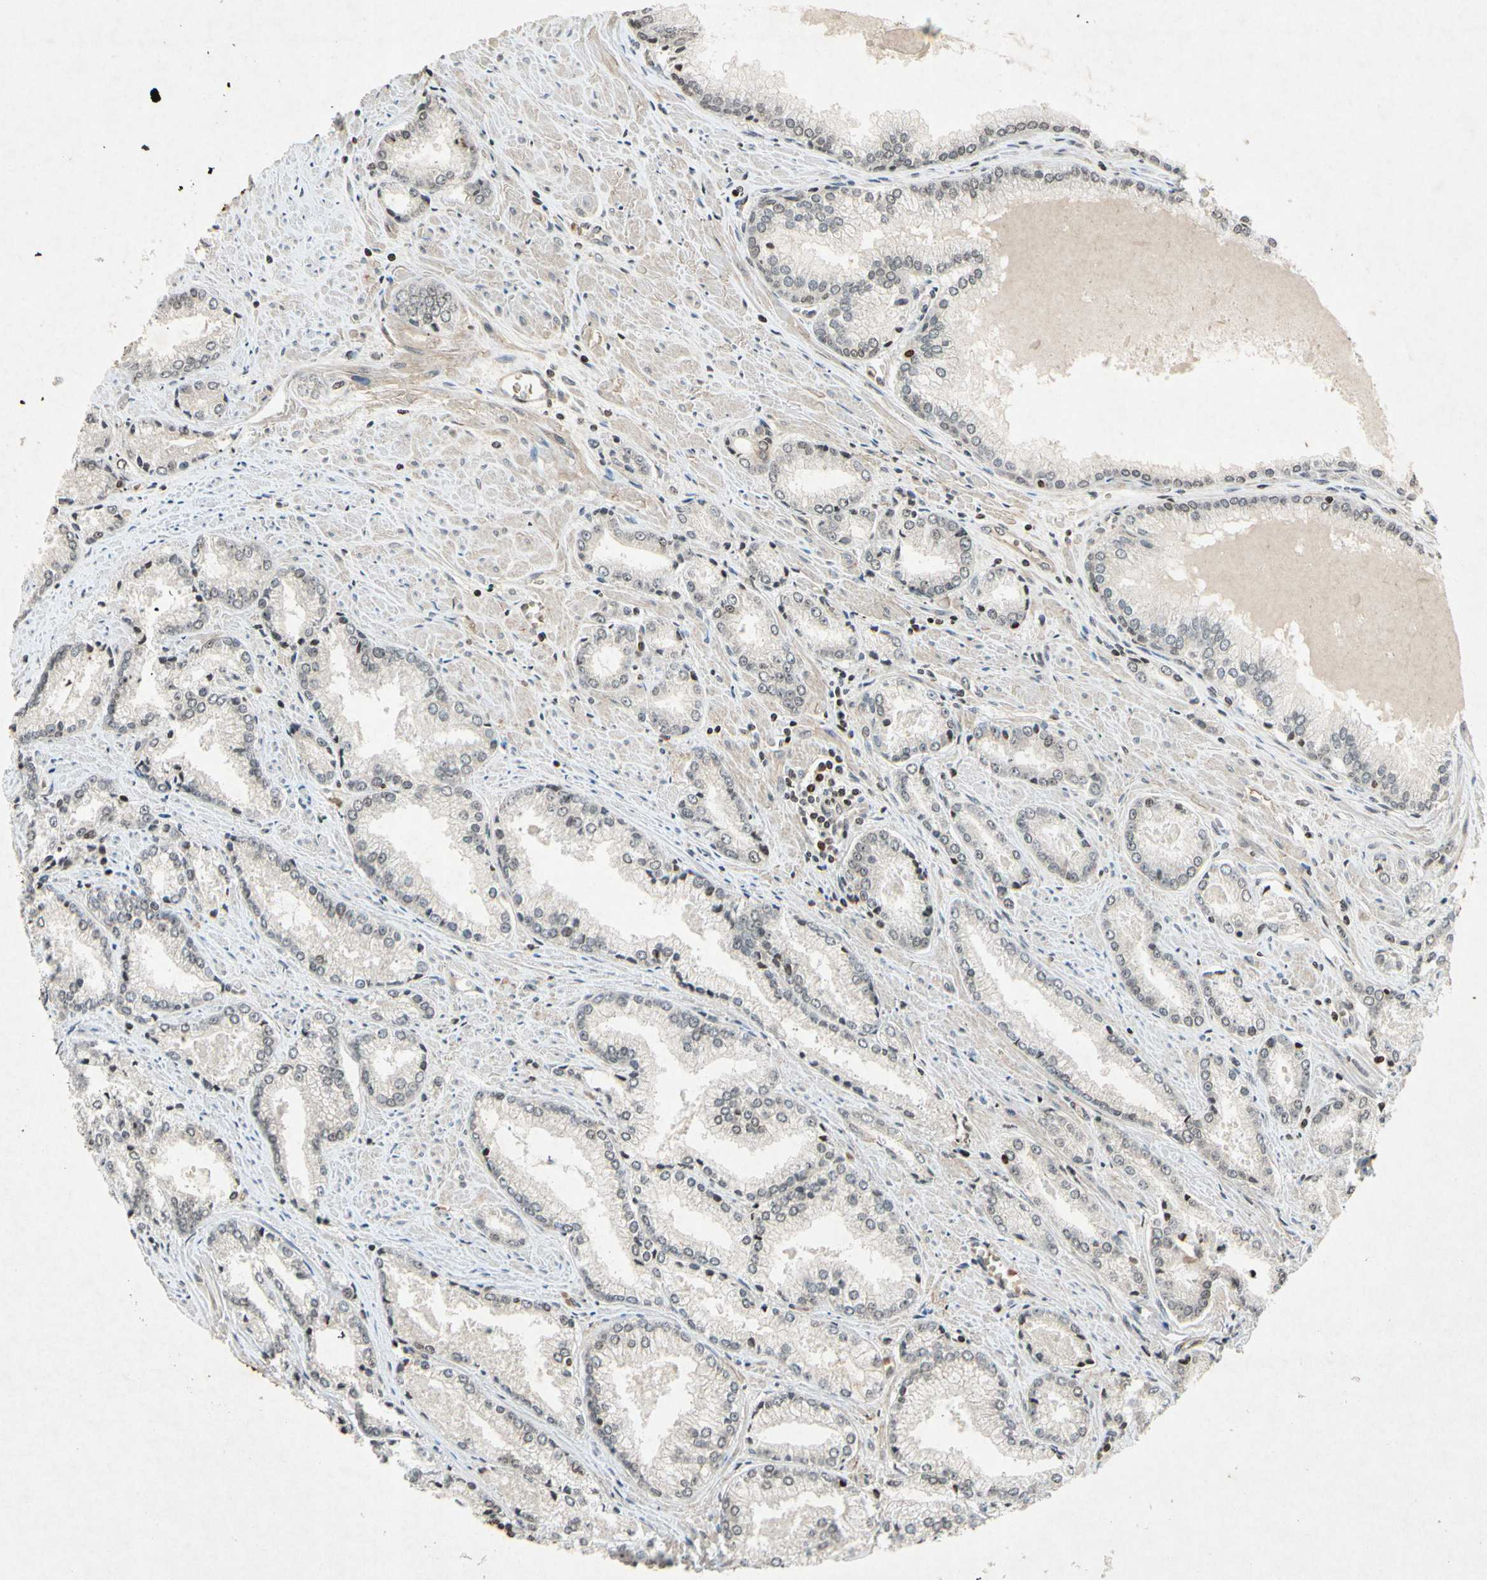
{"staining": {"intensity": "negative", "quantity": "none", "location": "none"}, "tissue": "prostate cancer", "cell_type": "Tumor cells", "image_type": "cancer", "snomed": [{"axis": "morphology", "description": "Adenocarcinoma, Low grade"}, {"axis": "topography", "description": "Prostate"}], "caption": "This is an immunohistochemistry (IHC) image of human prostate adenocarcinoma (low-grade). There is no expression in tumor cells.", "gene": "HOXB3", "patient": {"sex": "male", "age": 64}}